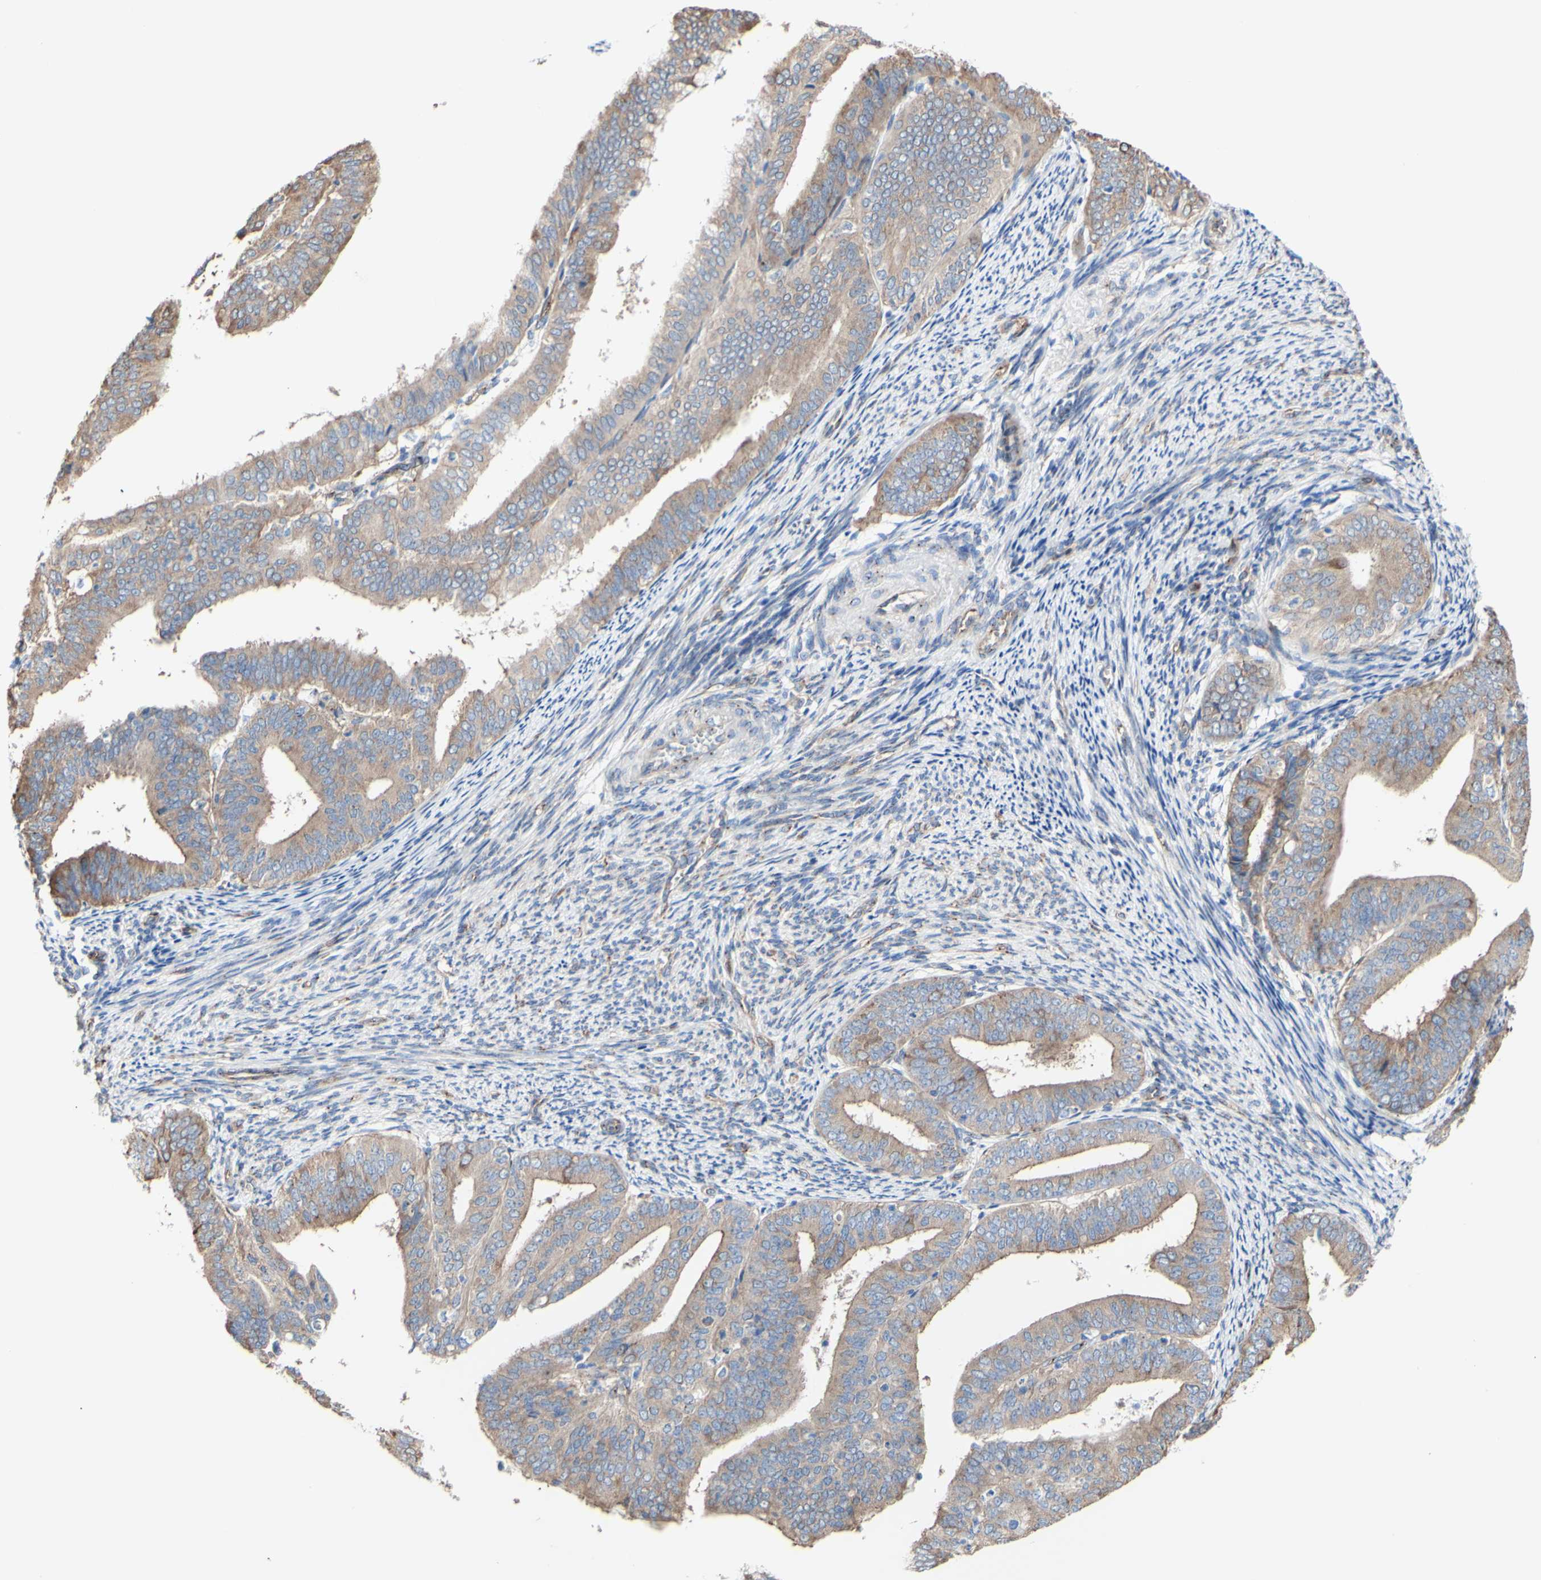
{"staining": {"intensity": "moderate", "quantity": ">75%", "location": "cytoplasmic/membranous"}, "tissue": "endometrial cancer", "cell_type": "Tumor cells", "image_type": "cancer", "snomed": [{"axis": "morphology", "description": "Adenocarcinoma, NOS"}, {"axis": "topography", "description": "Endometrium"}], "caption": "Immunohistochemical staining of endometrial cancer exhibits medium levels of moderate cytoplasmic/membranous protein positivity in about >75% of tumor cells. The staining was performed using DAB to visualize the protein expression in brown, while the nuclei were stained in blue with hematoxylin (Magnification: 20x).", "gene": "LRIG3", "patient": {"sex": "female", "age": 63}}